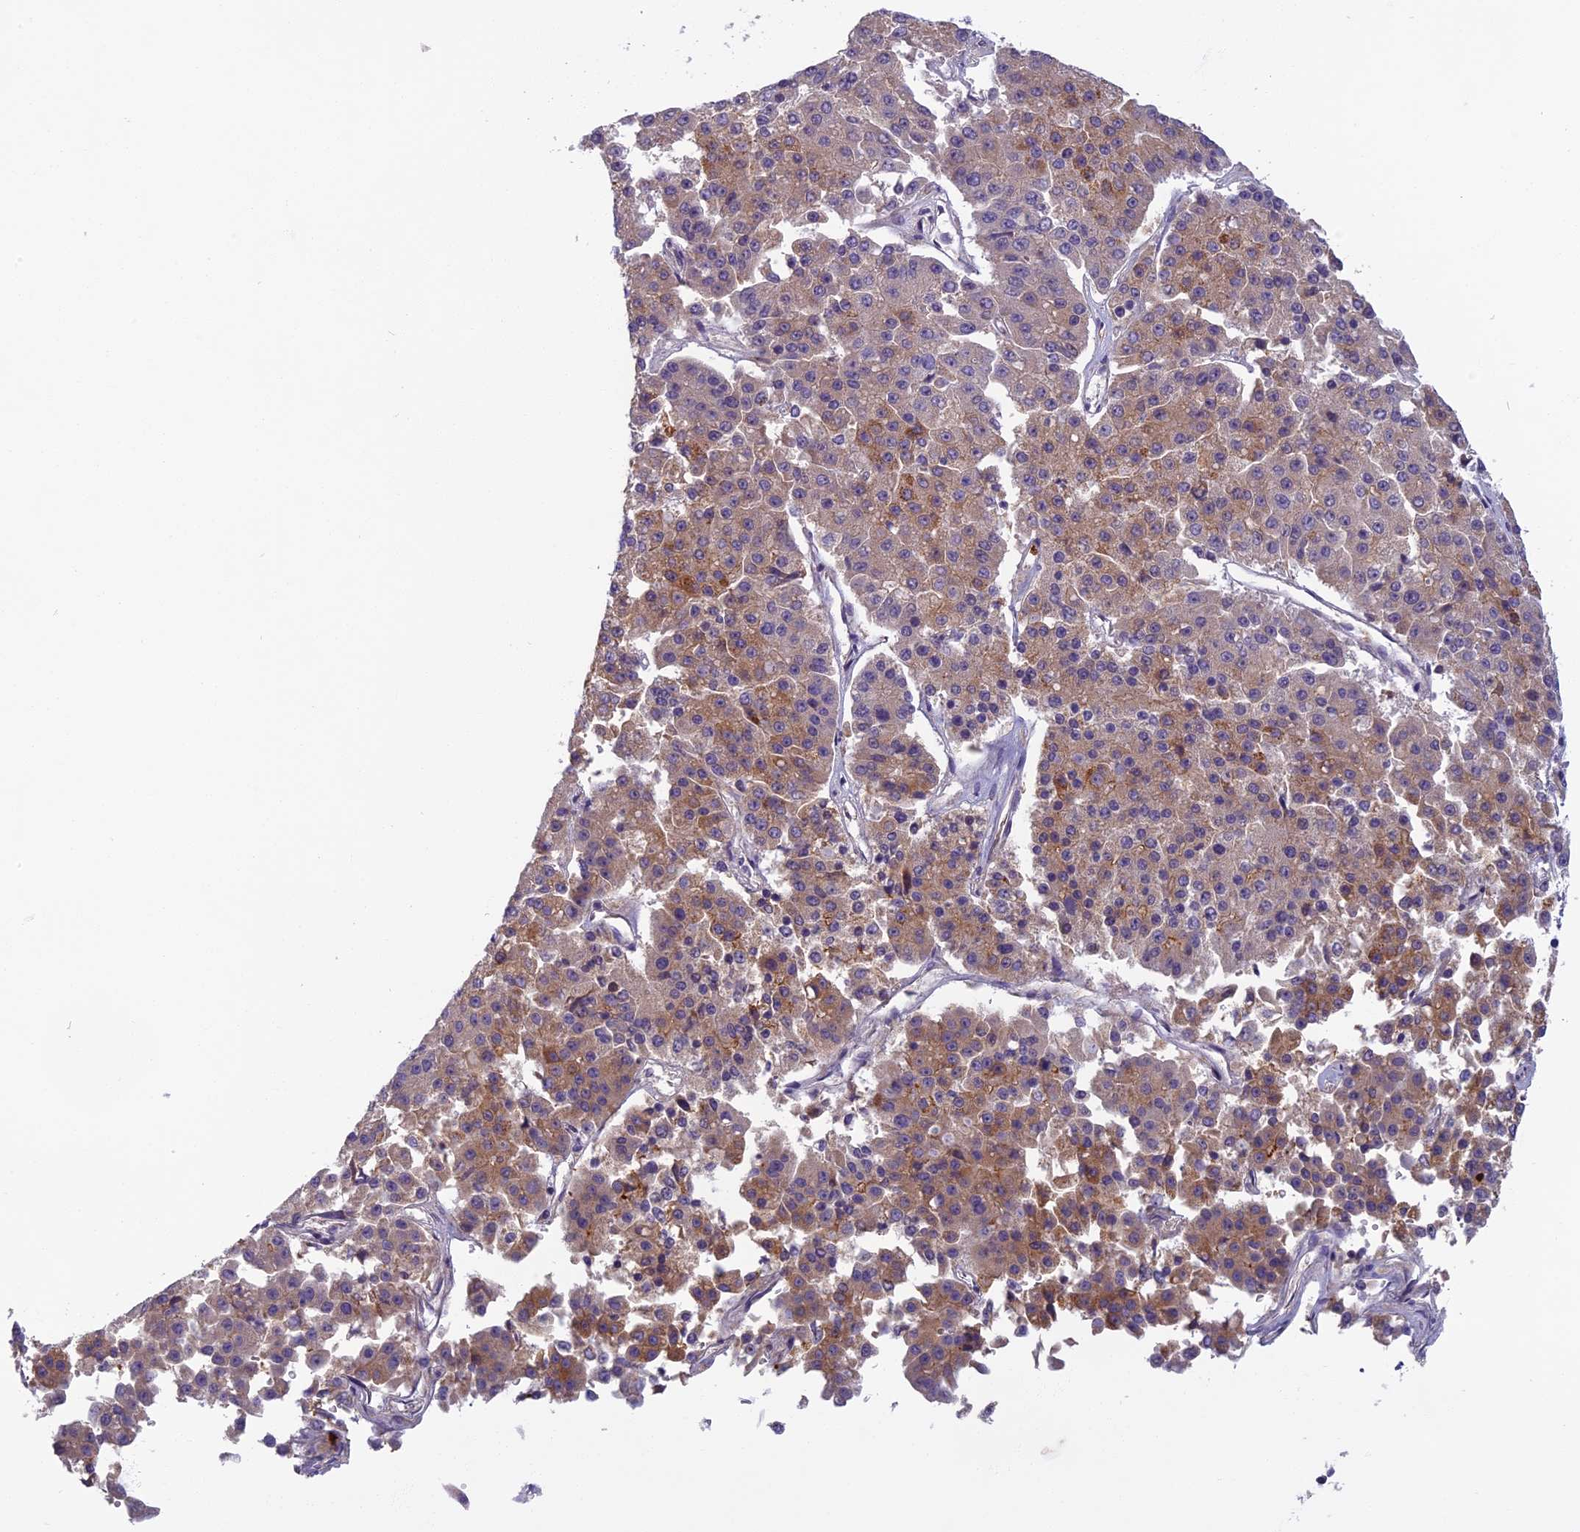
{"staining": {"intensity": "moderate", "quantity": "25%-75%", "location": "cytoplasmic/membranous"}, "tissue": "pancreatic cancer", "cell_type": "Tumor cells", "image_type": "cancer", "snomed": [{"axis": "morphology", "description": "Adenocarcinoma, NOS"}, {"axis": "topography", "description": "Pancreas"}], "caption": "Tumor cells demonstrate moderate cytoplasmic/membranous positivity in about 25%-75% of cells in pancreatic cancer (adenocarcinoma). The staining was performed using DAB (3,3'-diaminobenzidine), with brown indicating positive protein expression. Nuclei are stained blue with hematoxylin.", "gene": "SEMA7A", "patient": {"sex": "male", "age": 50}}